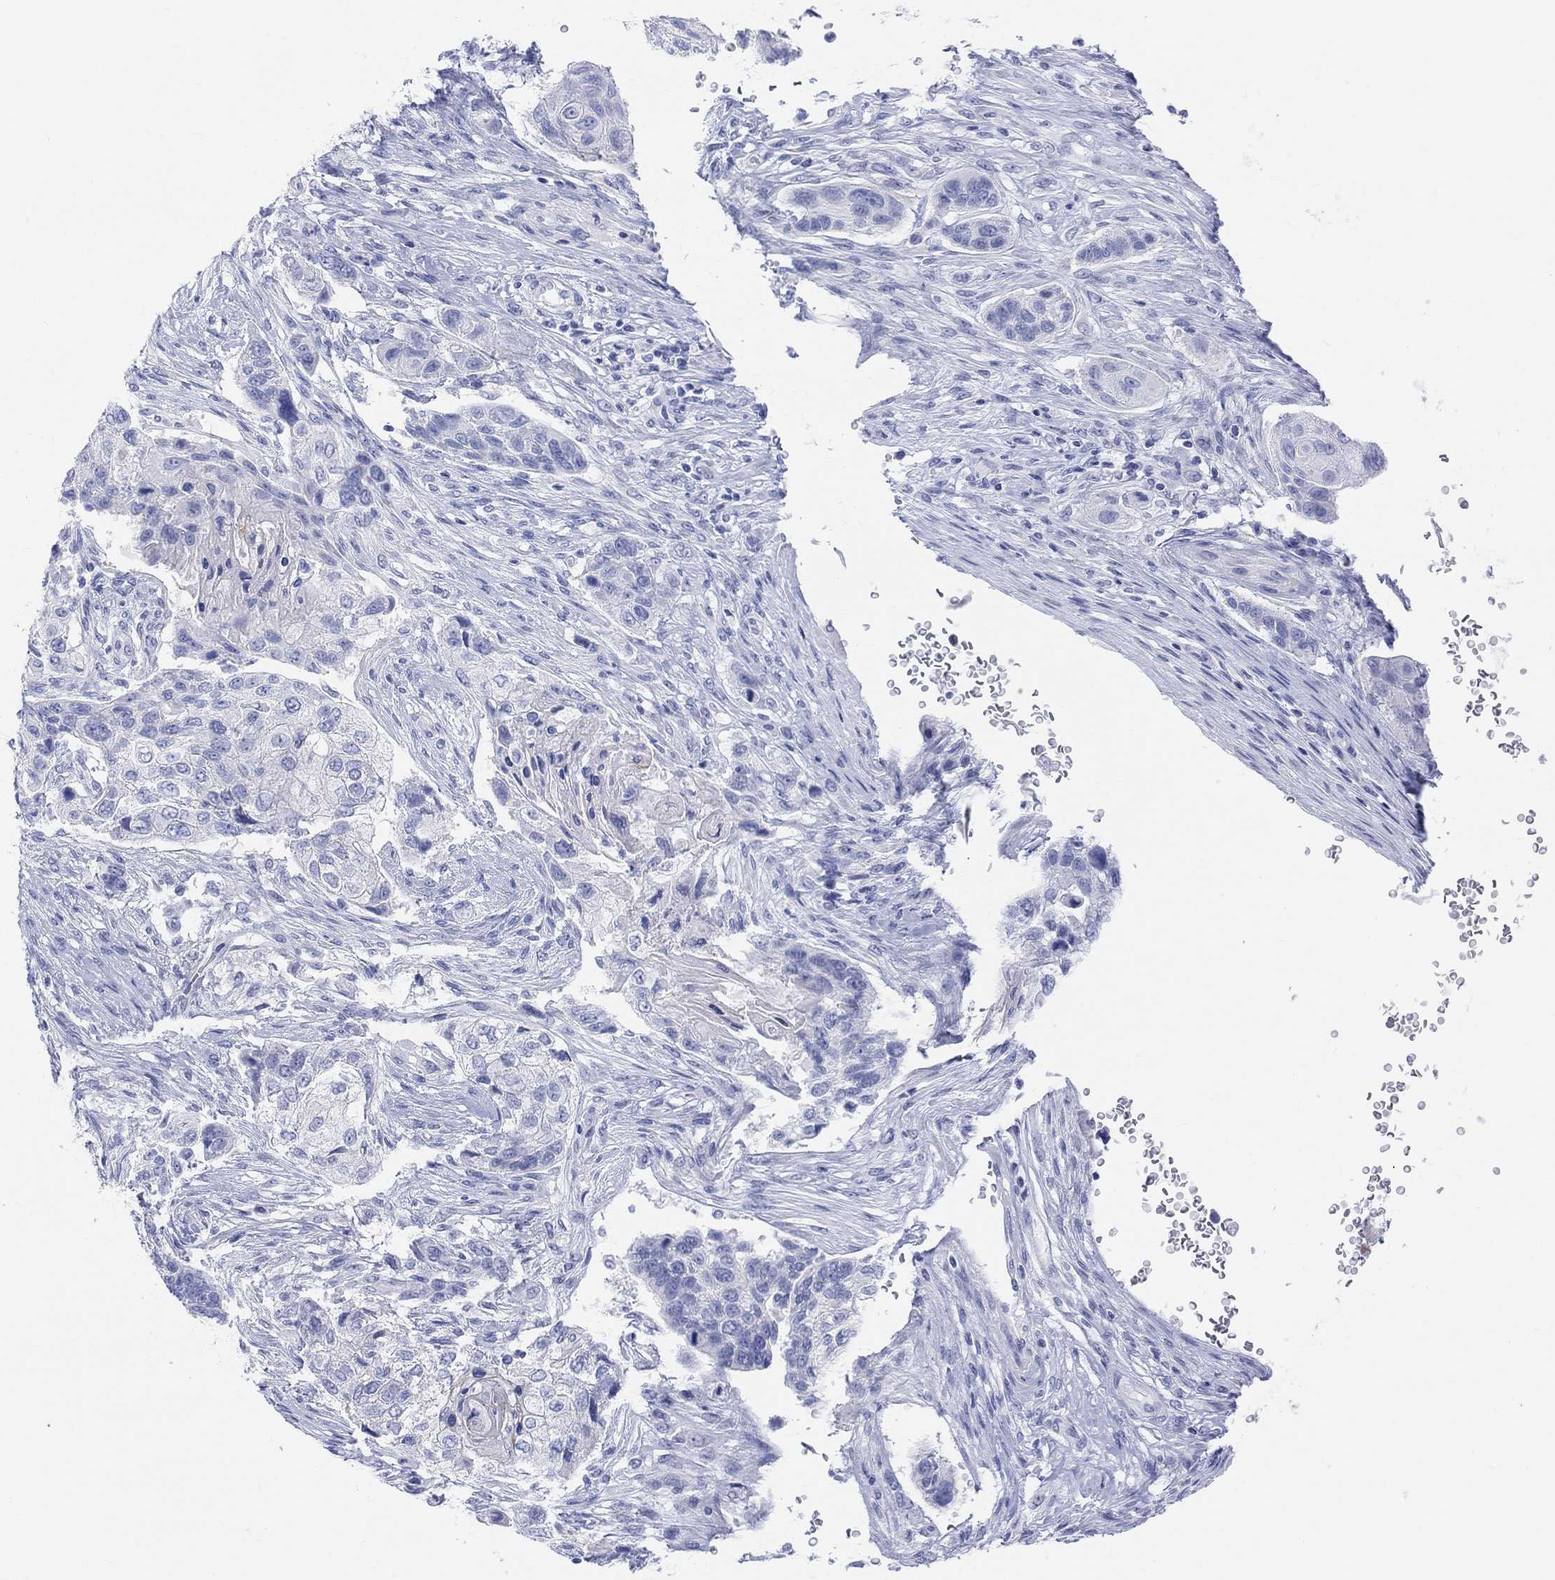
{"staining": {"intensity": "negative", "quantity": "none", "location": "none"}, "tissue": "lung cancer", "cell_type": "Tumor cells", "image_type": "cancer", "snomed": [{"axis": "morphology", "description": "Normal tissue, NOS"}, {"axis": "morphology", "description": "Squamous cell carcinoma, NOS"}, {"axis": "topography", "description": "Bronchus"}, {"axis": "topography", "description": "Lung"}], "caption": "High magnification brightfield microscopy of lung cancer stained with DAB (3,3'-diaminobenzidine) (brown) and counterstained with hematoxylin (blue): tumor cells show no significant expression.", "gene": "XIRP2", "patient": {"sex": "male", "age": 69}}